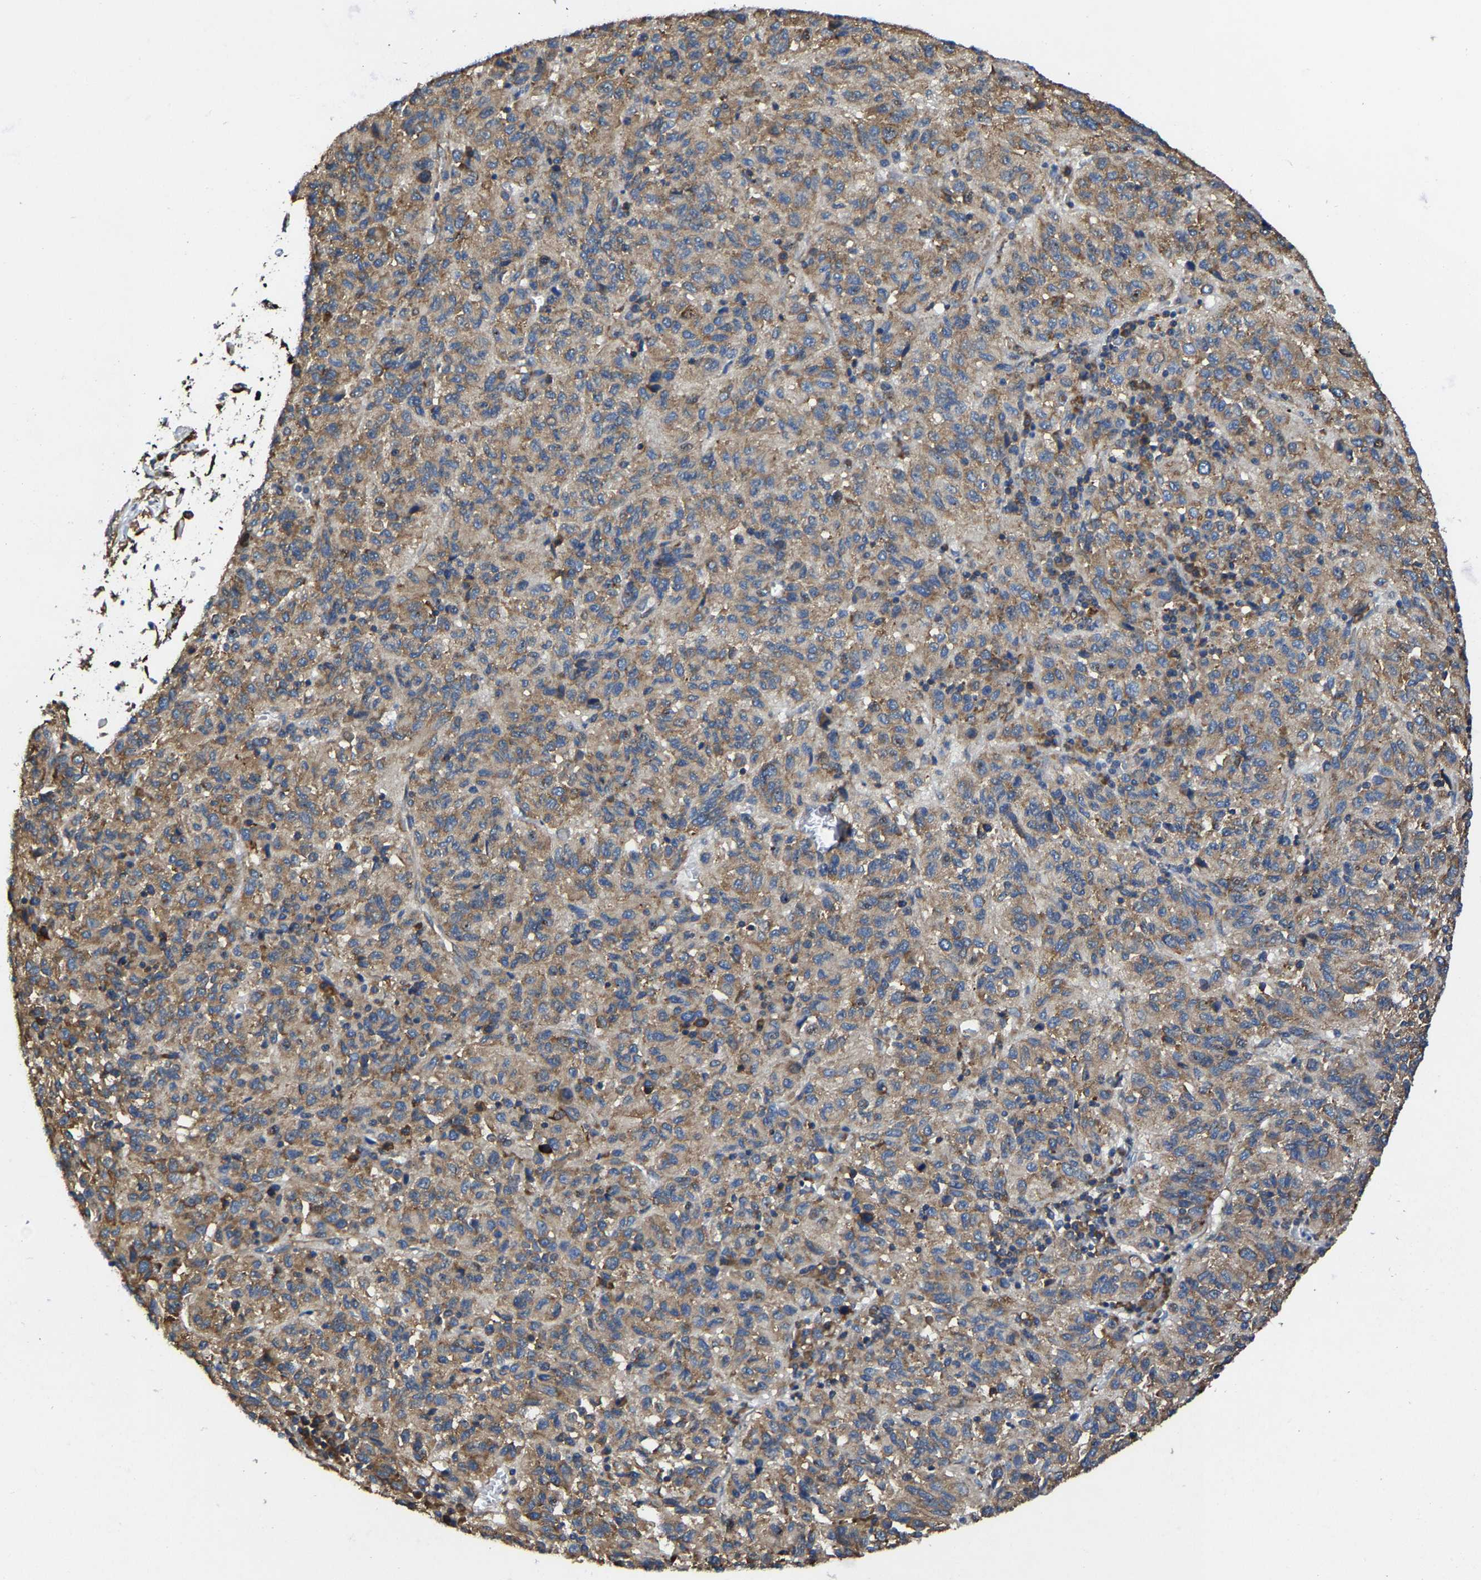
{"staining": {"intensity": "moderate", "quantity": ">75%", "location": "cytoplasmic/membranous"}, "tissue": "melanoma", "cell_type": "Tumor cells", "image_type": "cancer", "snomed": [{"axis": "morphology", "description": "Malignant melanoma, Metastatic site"}, {"axis": "topography", "description": "Lung"}], "caption": "Human malignant melanoma (metastatic site) stained with a protein marker displays moderate staining in tumor cells.", "gene": "G3BP2", "patient": {"sex": "male", "age": 64}}